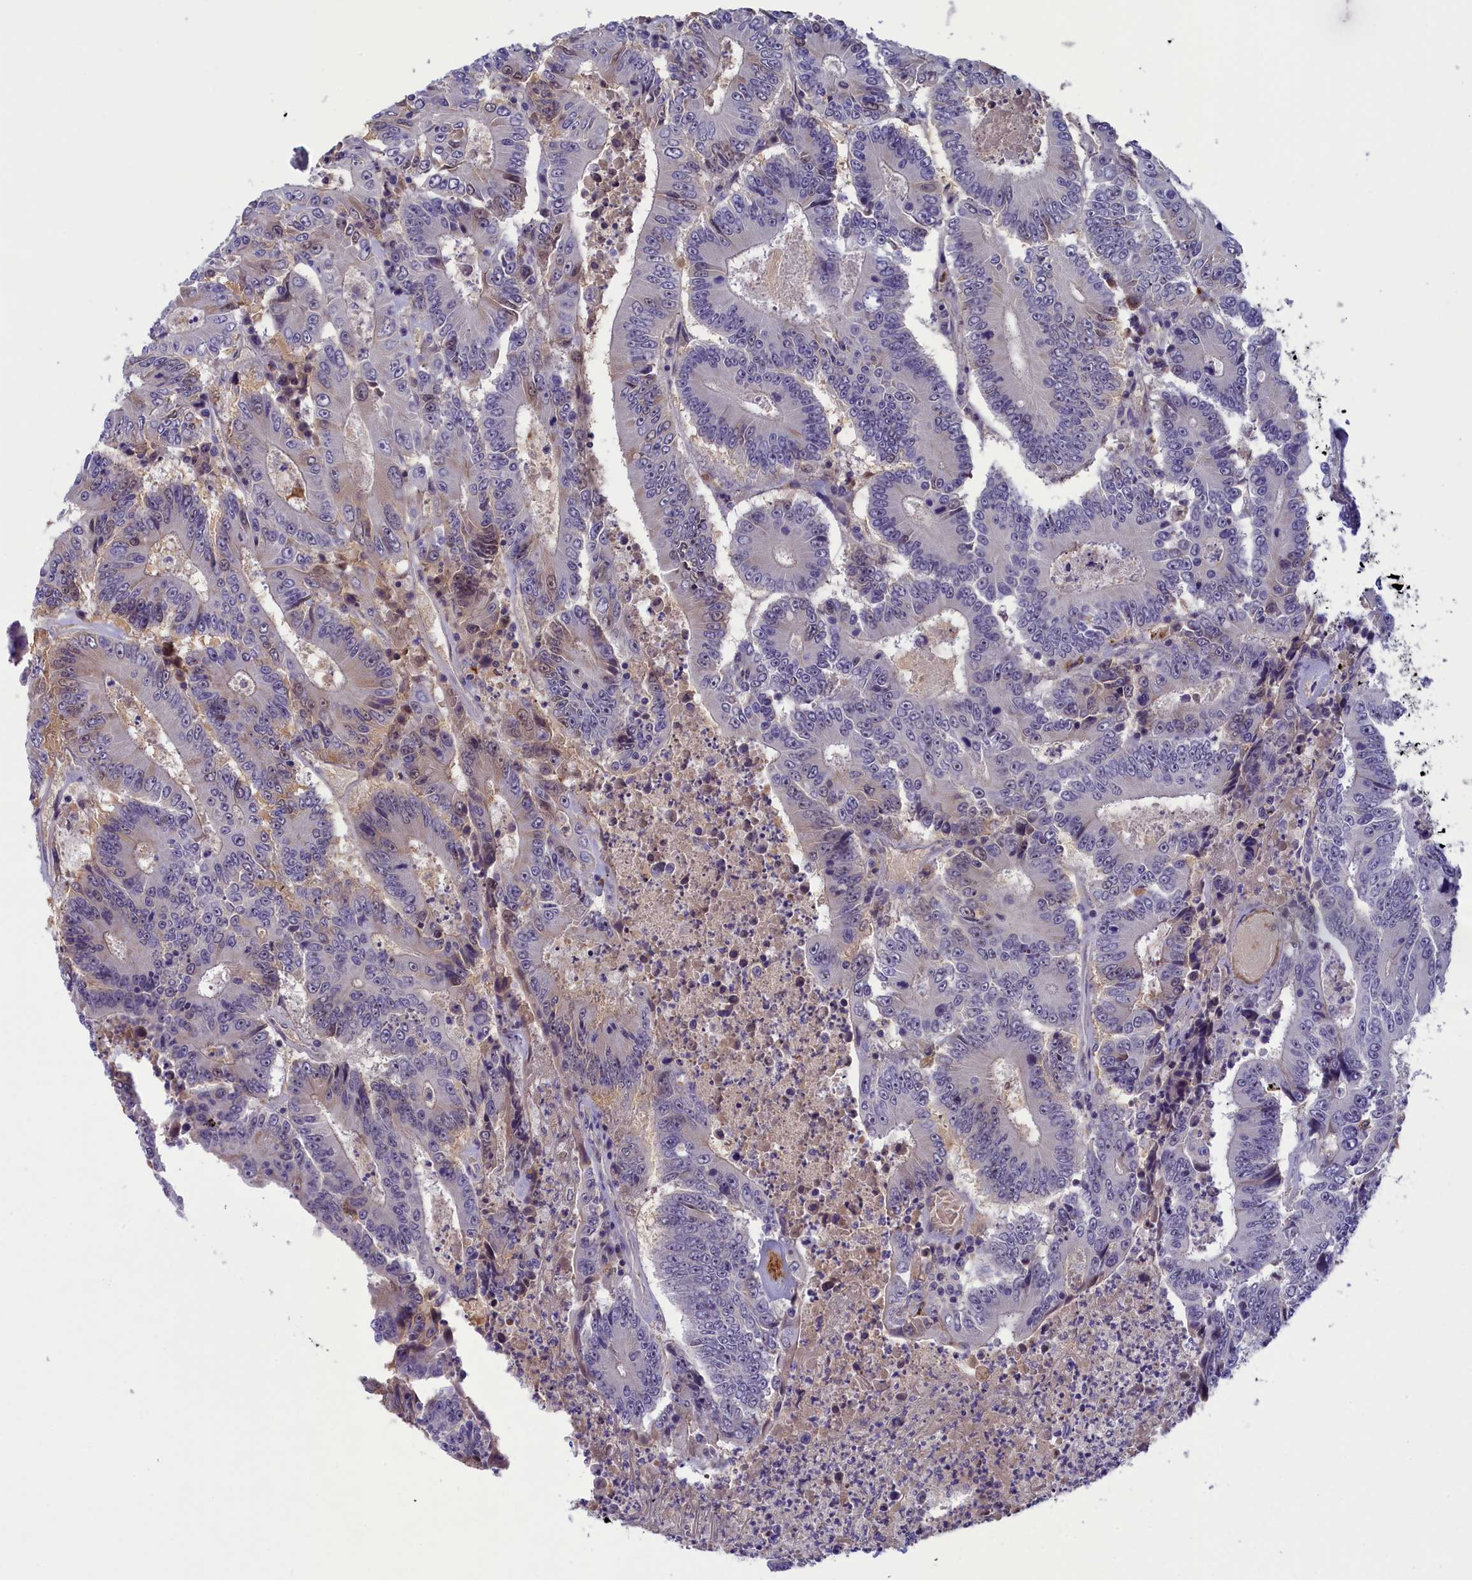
{"staining": {"intensity": "negative", "quantity": "none", "location": "none"}, "tissue": "colorectal cancer", "cell_type": "Tumor cells", "image_type": "cancer", "snomed": [{"axis": "morphology", "description": "Adenocarcinoma, NOS"}, {"axis": "topography", "description": "Colon"}], "caption": "Immunohistochemistry of human colorectal cancer (adenocarcinoma) exhibits no positivity in tumor cells.", "gene": "STYX", "patient": {"sex": "male", "age": 83}}